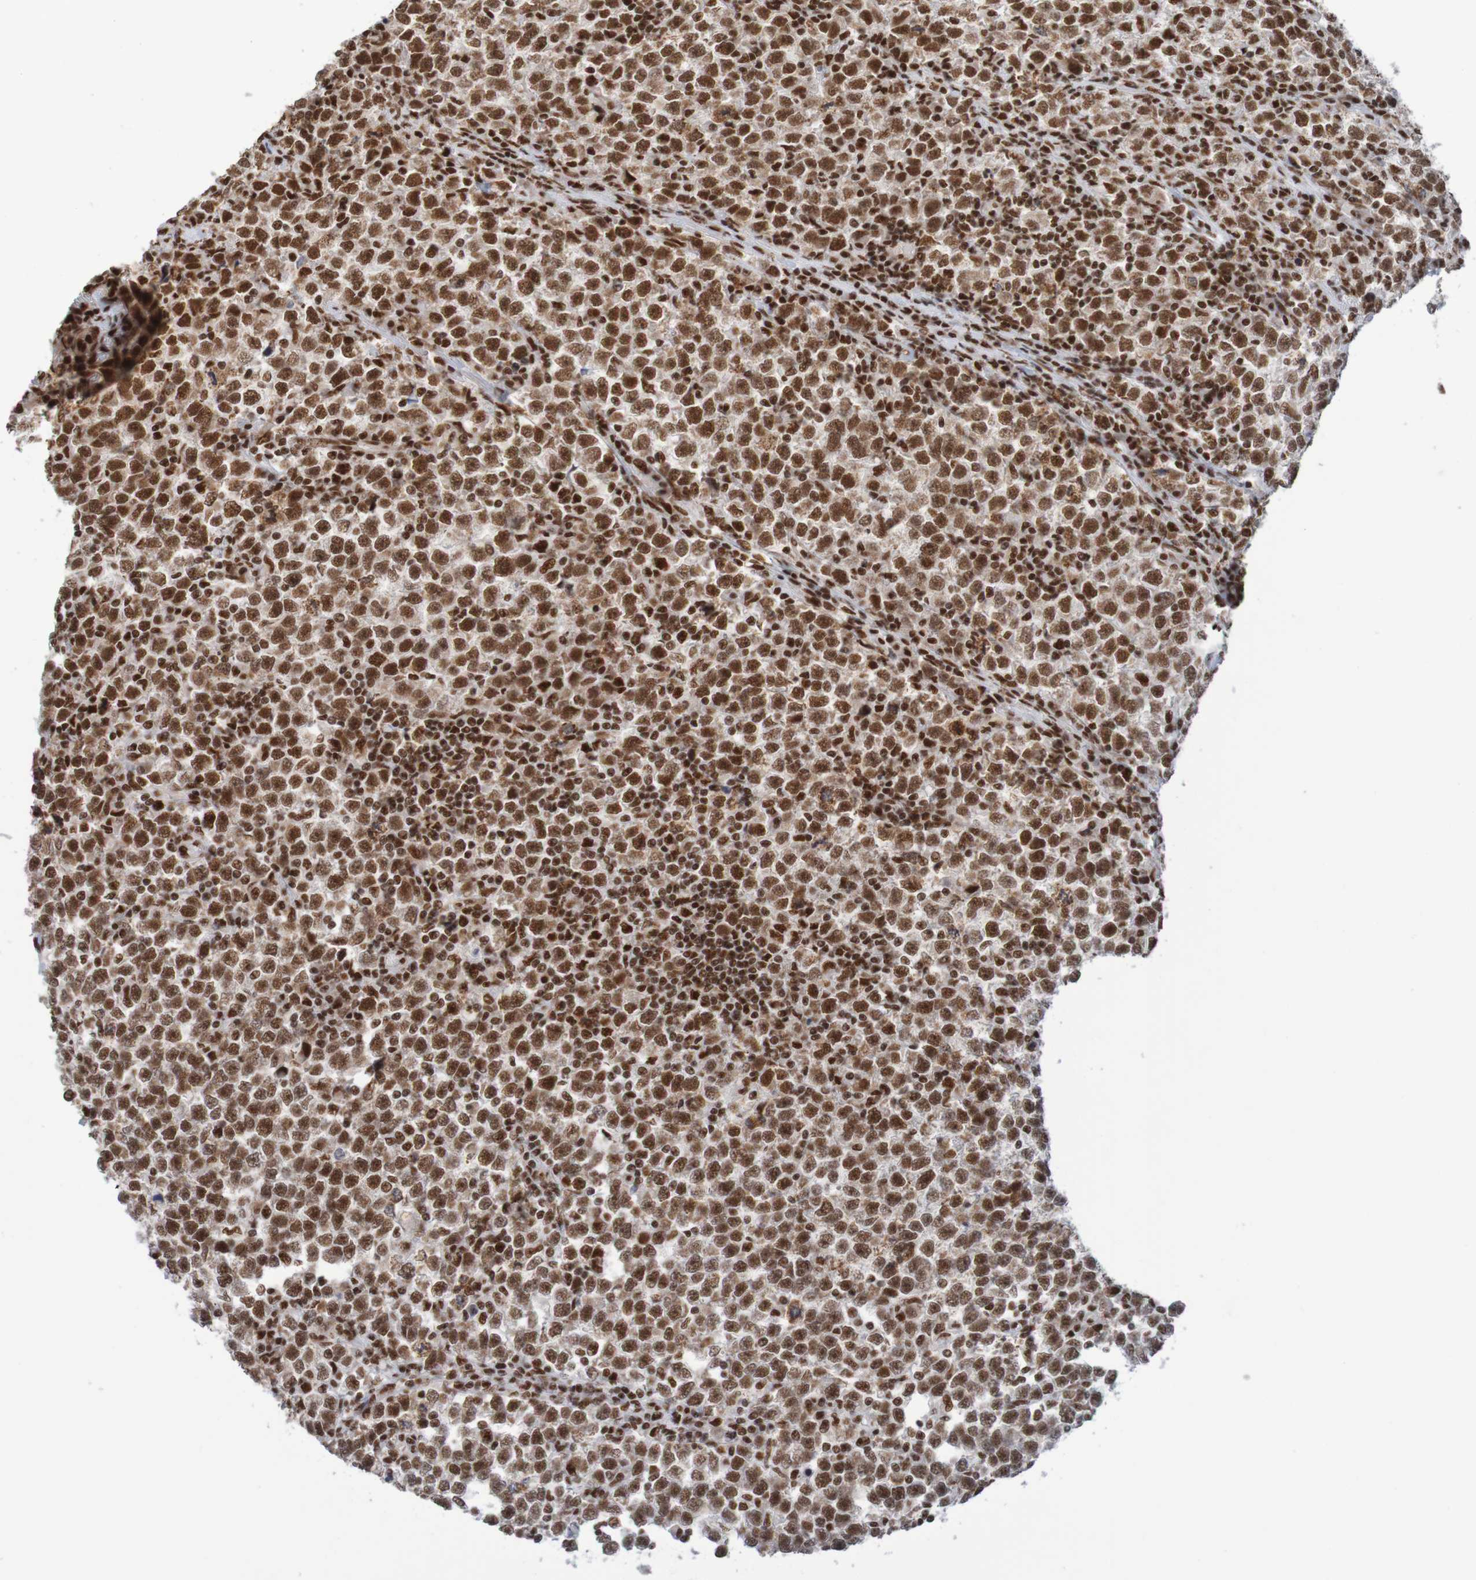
{"staining": {"intensity": "strong", "quantity": ">75%", "location": "nuclear"}, "tissue": "testis cancer", "cell_type": "Tumor cells", "image_type": "cancer", "snomed": [{"axis": "morphology", "description": "Seminoma, NOS"}, {"axis": "topography", "description": "Testis"}], "caption": "Immunohistochemistry of testis seminoma displays high levels of strong nuclear staining in about >75% of tumor cells.", "gene": "THRAP3", "patient": {"sex": "male", "age": 43}}